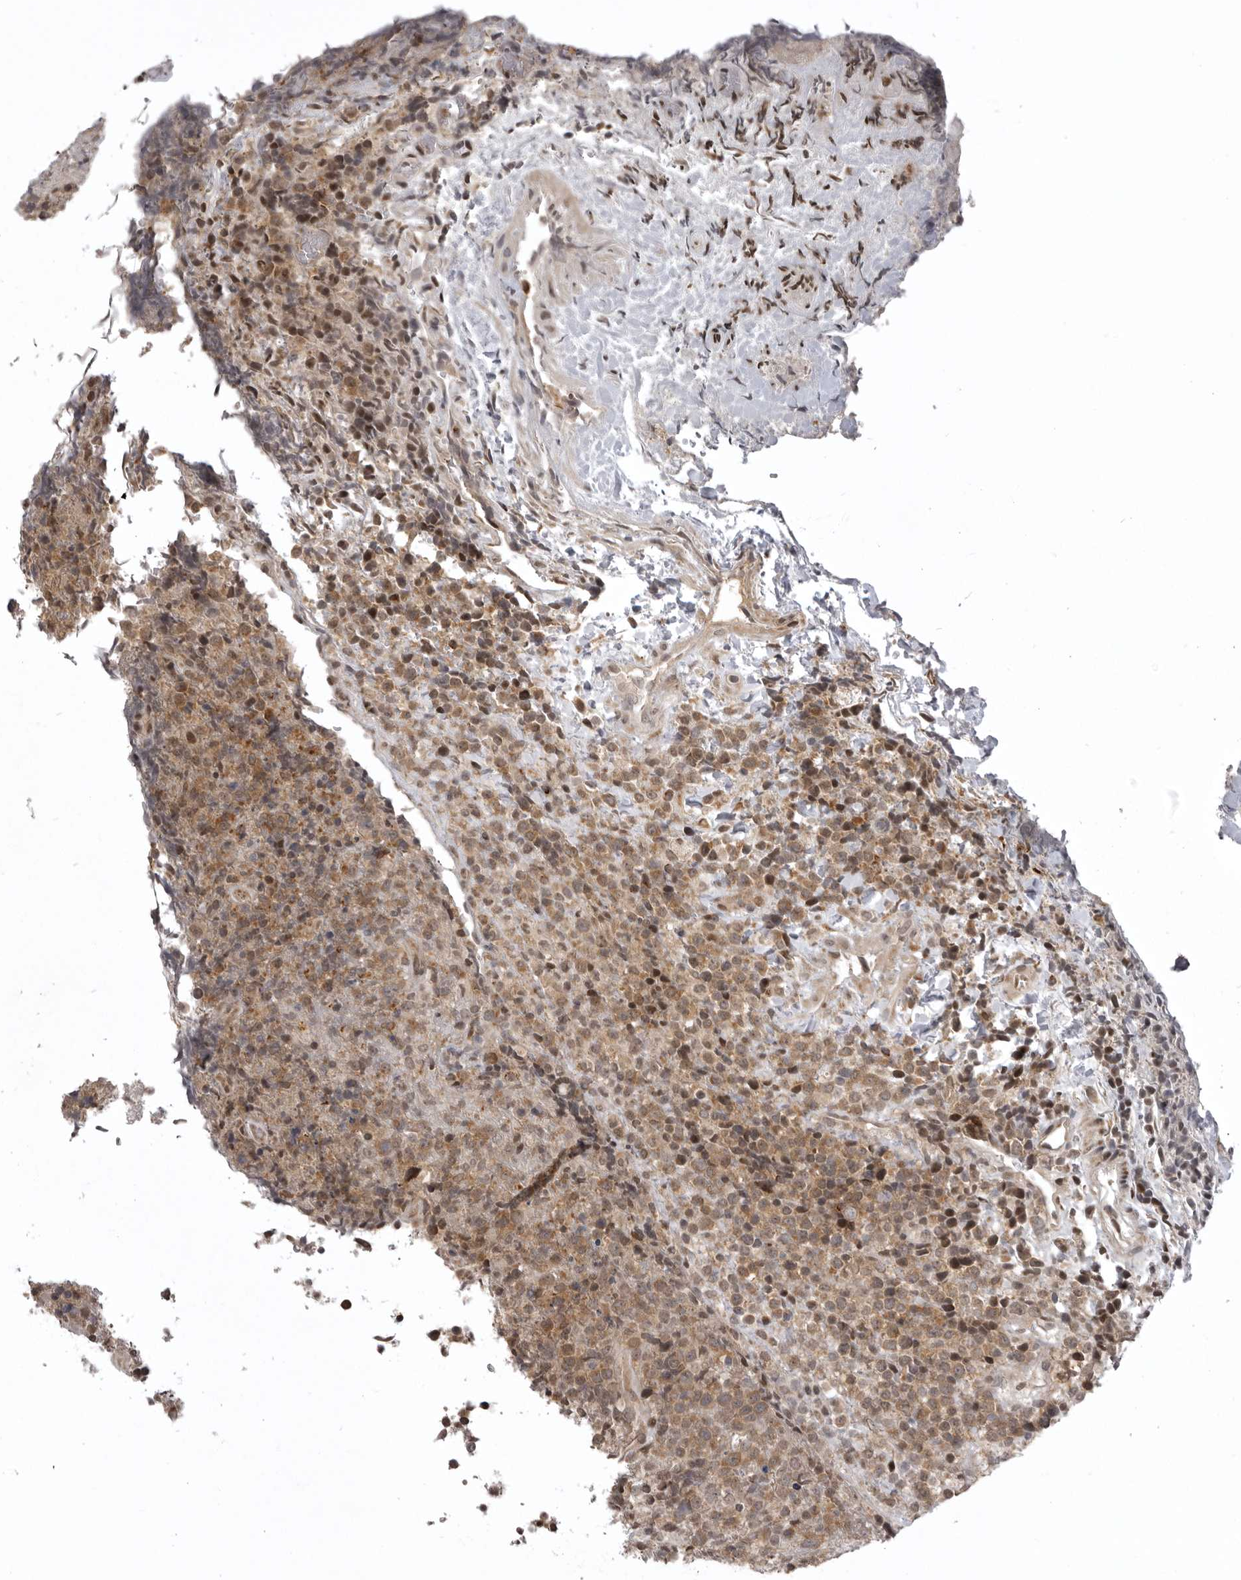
{"staining": {"intensity": "moderate", "quantity": ">75%", "location": "cytoplasmic/membranous"}, "tissue": "lymphoma", "cell_type": "Tumor cells", "image_type": "cancer", "snomed": [{"axis": "morphology", "description": "Malignant lymphoma, non-Hodgkin's type, High grade"}, {"axis": "topography", "description": "Lymph node"}], "caption": "An immunohistochemistry (IHC) histopathology image of tumor tissue is shown. Protein staining in brown highlights moderate cytoplasmic/membranous positivity in lymphoma within tumor cells.", "gene": "C1orf109", "patient": {"sex": "male", "age": 13}}